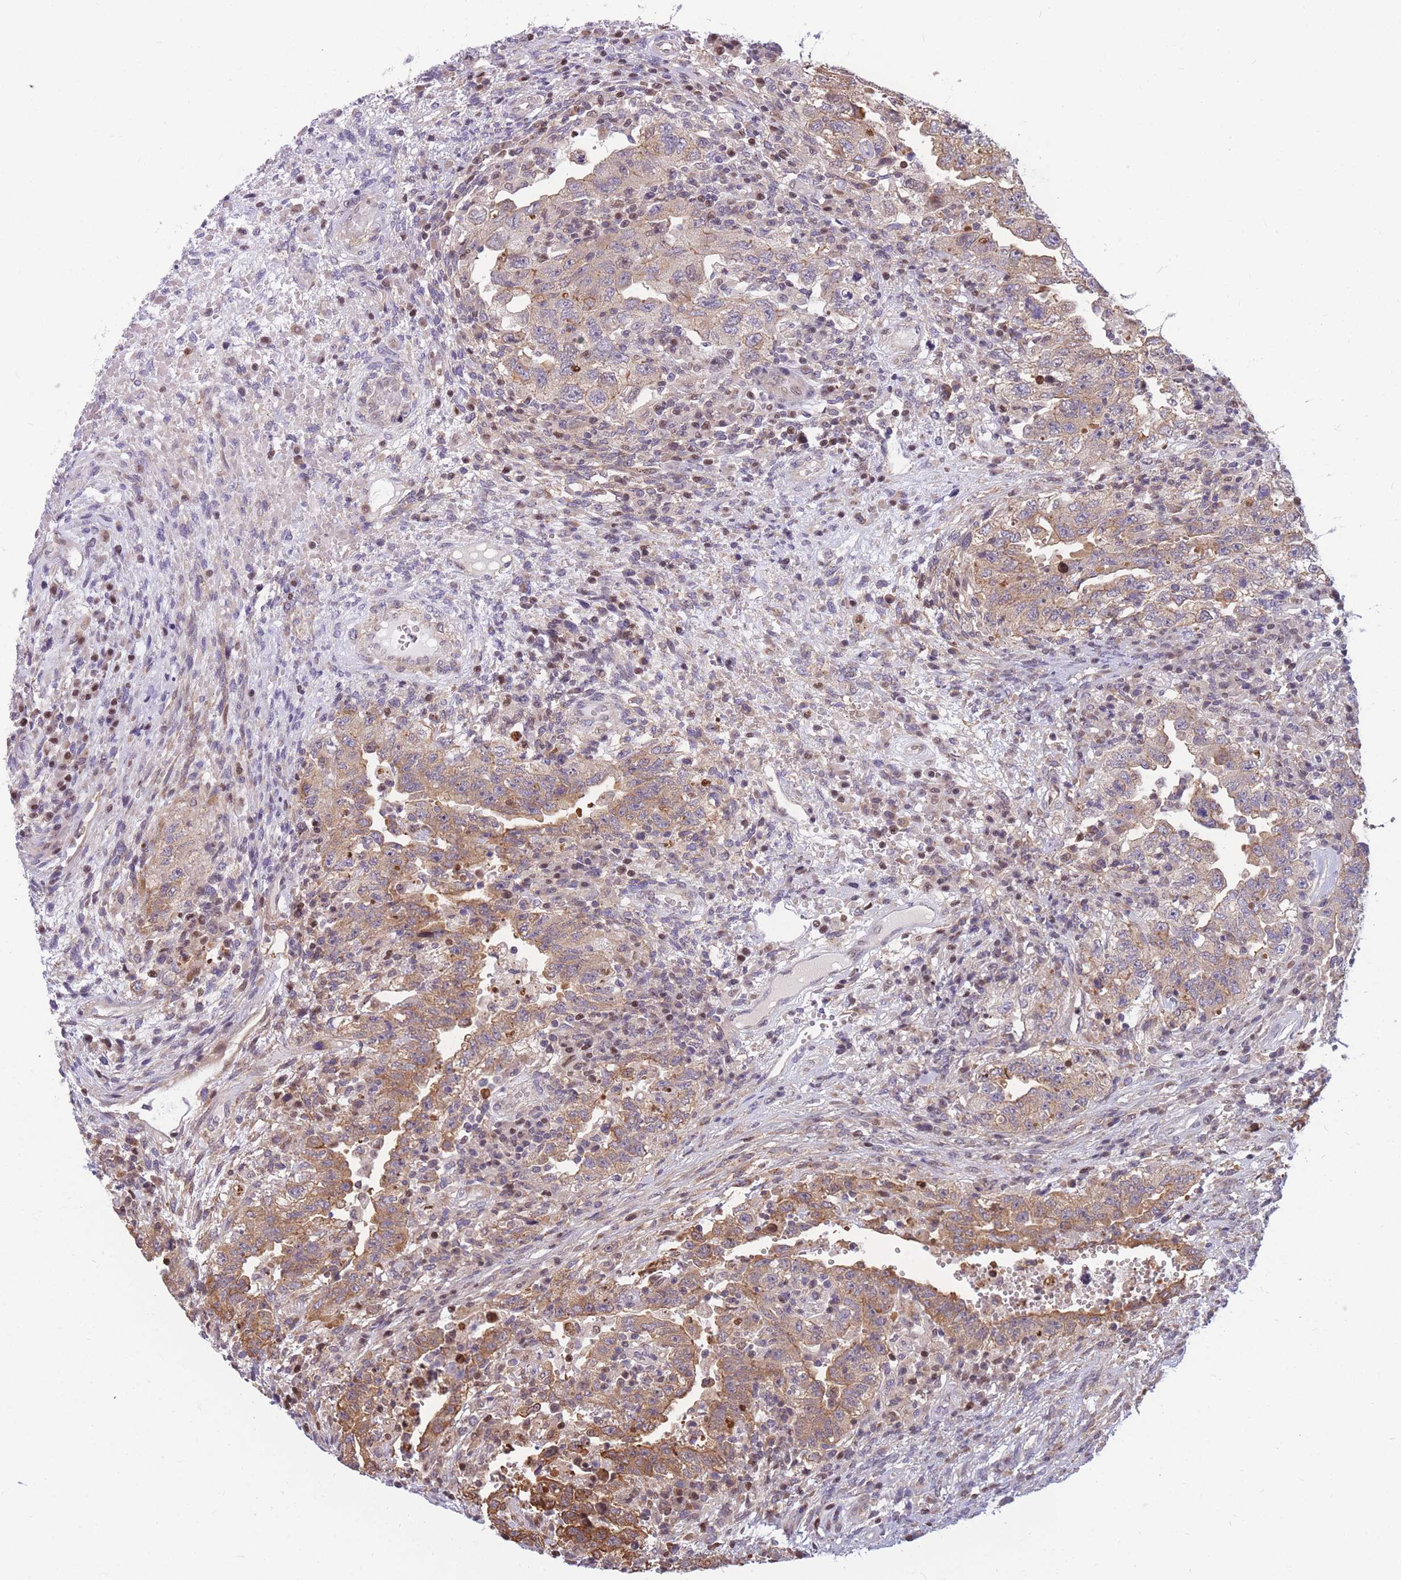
{"staining": {"intensity": "moderate", "quantity": "25%-75%", "location": "cytoplasmic/membranous"}, "tissue": "testis cancer", "cell_type": "Tumor cells", "image_type": "cancer", "snomed": [{"axis": "morphology", "description": "Carcinoma, Embryonal, NOS"}, {"axis": "topography", "description": "Testis"}], "caption": "An image showing moderate cytoplasmic/membranous positivity in approximately 25%-75% of tumor cells in testis embryonal carcinoma, as visualized by brown immunohistochemical staining.", "gene": "CRACD", "patient": {"sex": "male", "age": 26}}